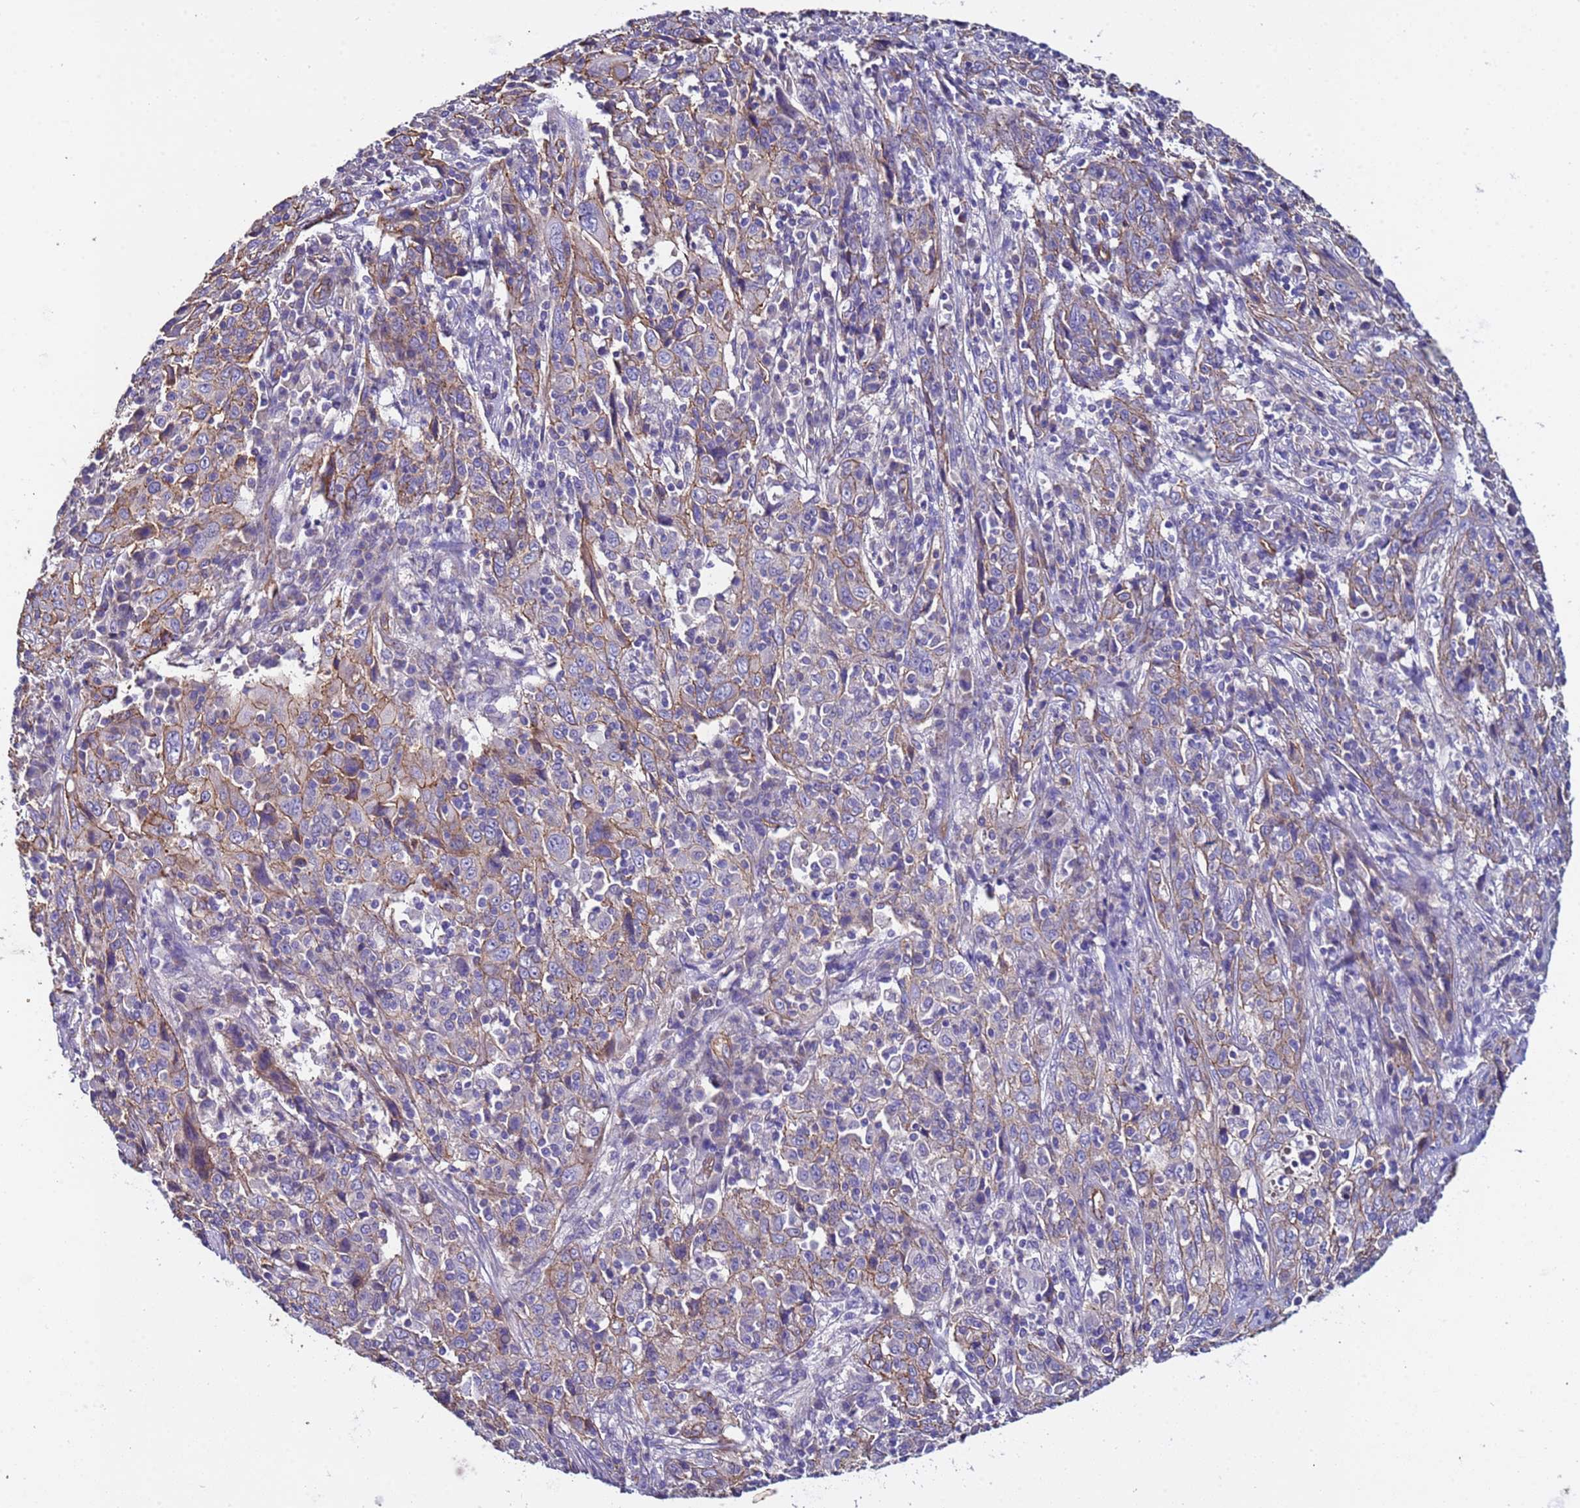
{"staining": {"intensity": "moderate", "quantity": "<25%", "location": "cytoplasmic/membranous"}, "tissue": "cervical cancer", "cell_type": "Tumor cells", "image_type": "cancer", "snomed": [{"axis": "morphology", "description": "Squamous cell carcinoma, NOS"}, {"axis": "topography", "description": "Cervix"}], "caption": "Immunohistochemical staining of cervical cancer displays low levels of moderate cytoplasmic/membranous staining in approximately <25% of tumor cells. (DAB IHC, brown staining for protein, blue staining for nuclei).", "gene": "ZNF248", "patient": {"sex": "female", "age": 46}}